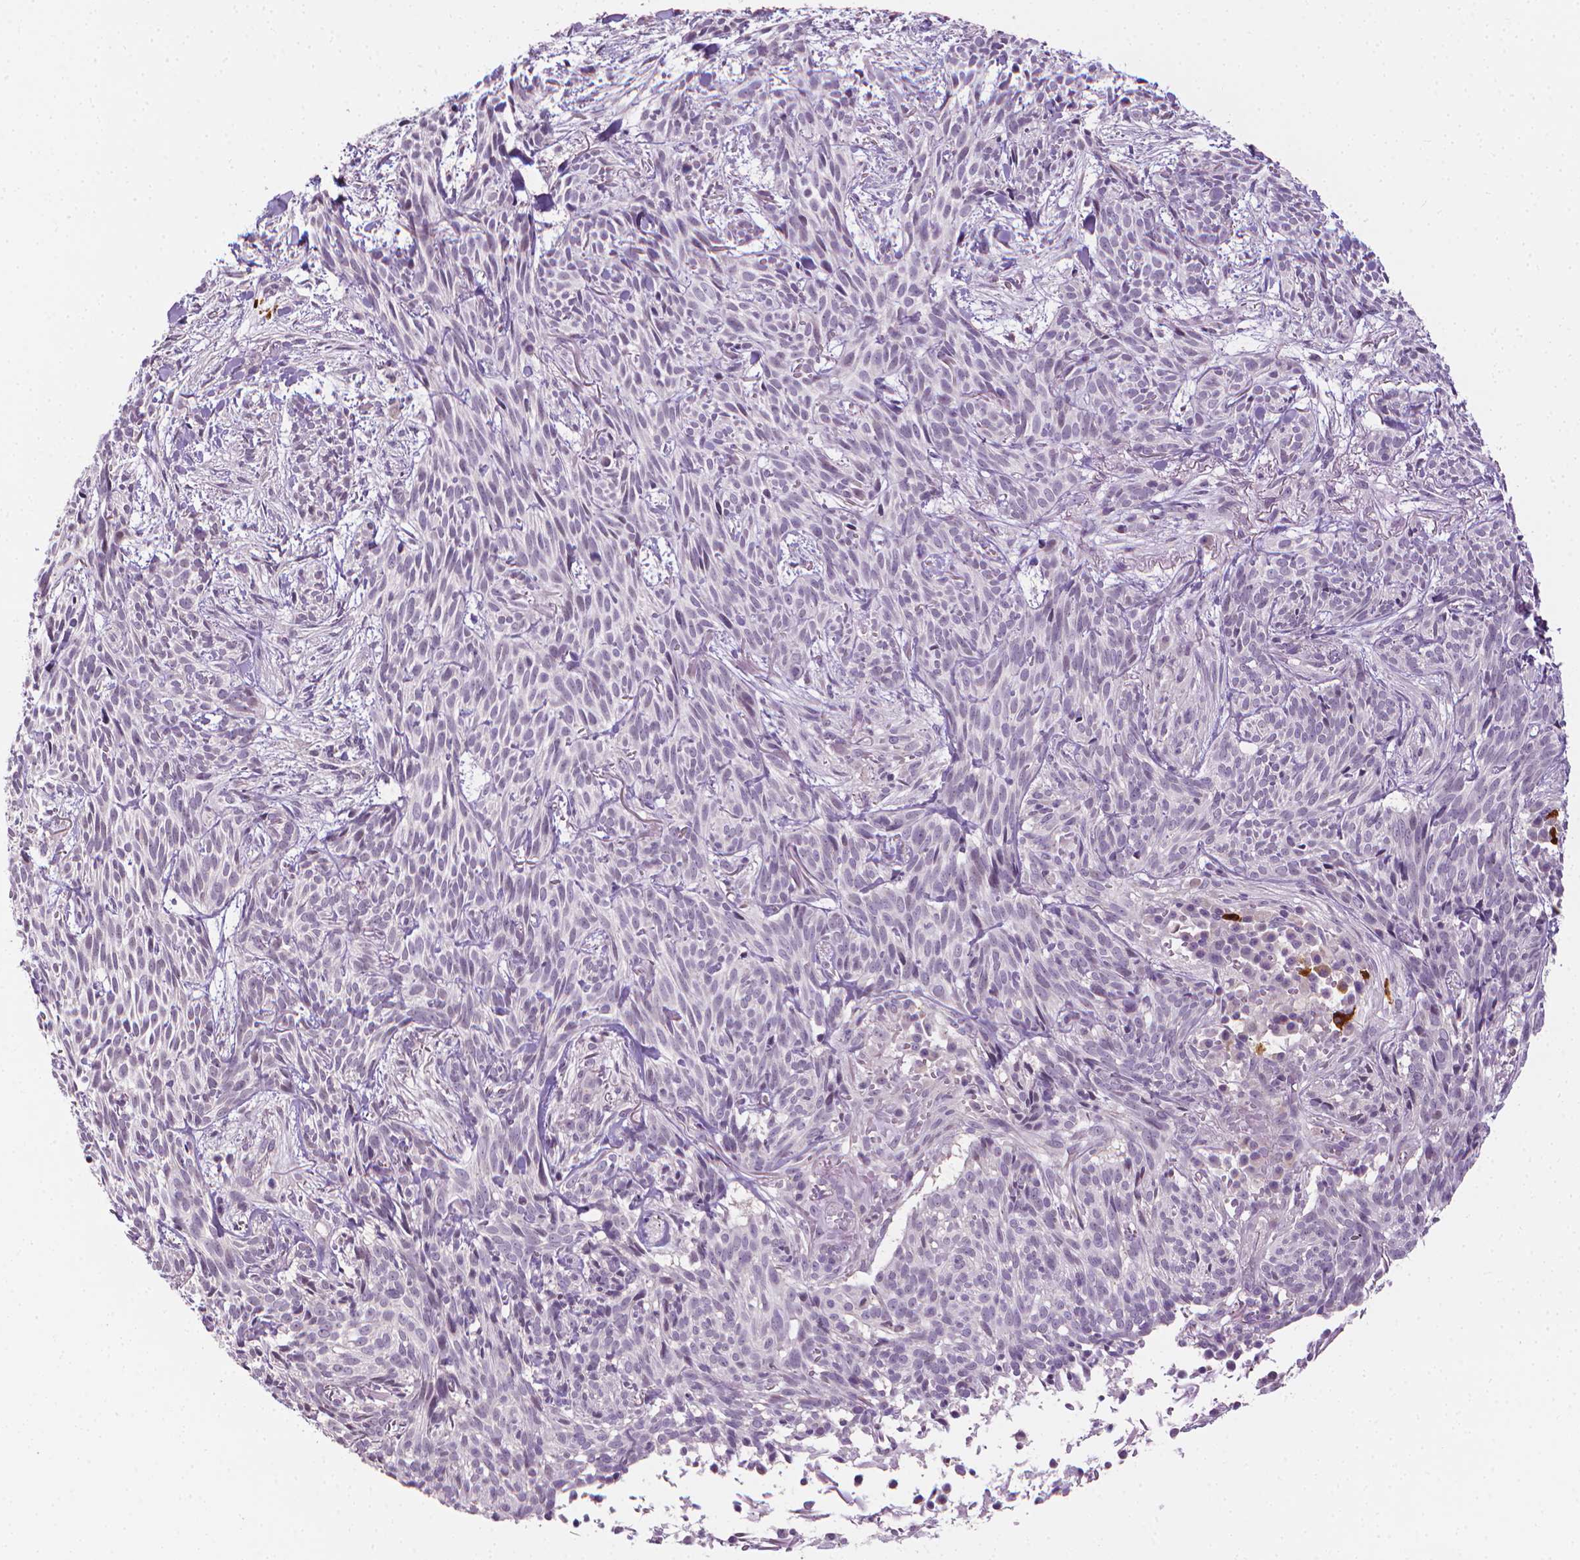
{"staining": {"intensity": "negative", "quantity": "none", "location": "none"}, "tissue": "skin cancer", "cell_type": "Tumor cells", "image_type": "cancer", "snomed": [{"axis": "morphology", "description": "Basal cell carcinoma"}, {"axis": "topography", "description": "Skin"}], "caption": "Image shows no significant protein positivity in tumor cells of basal cell carcinoma (skin).", "gene": "NCAN", "patient": {"sex": "male", "age": 71}}